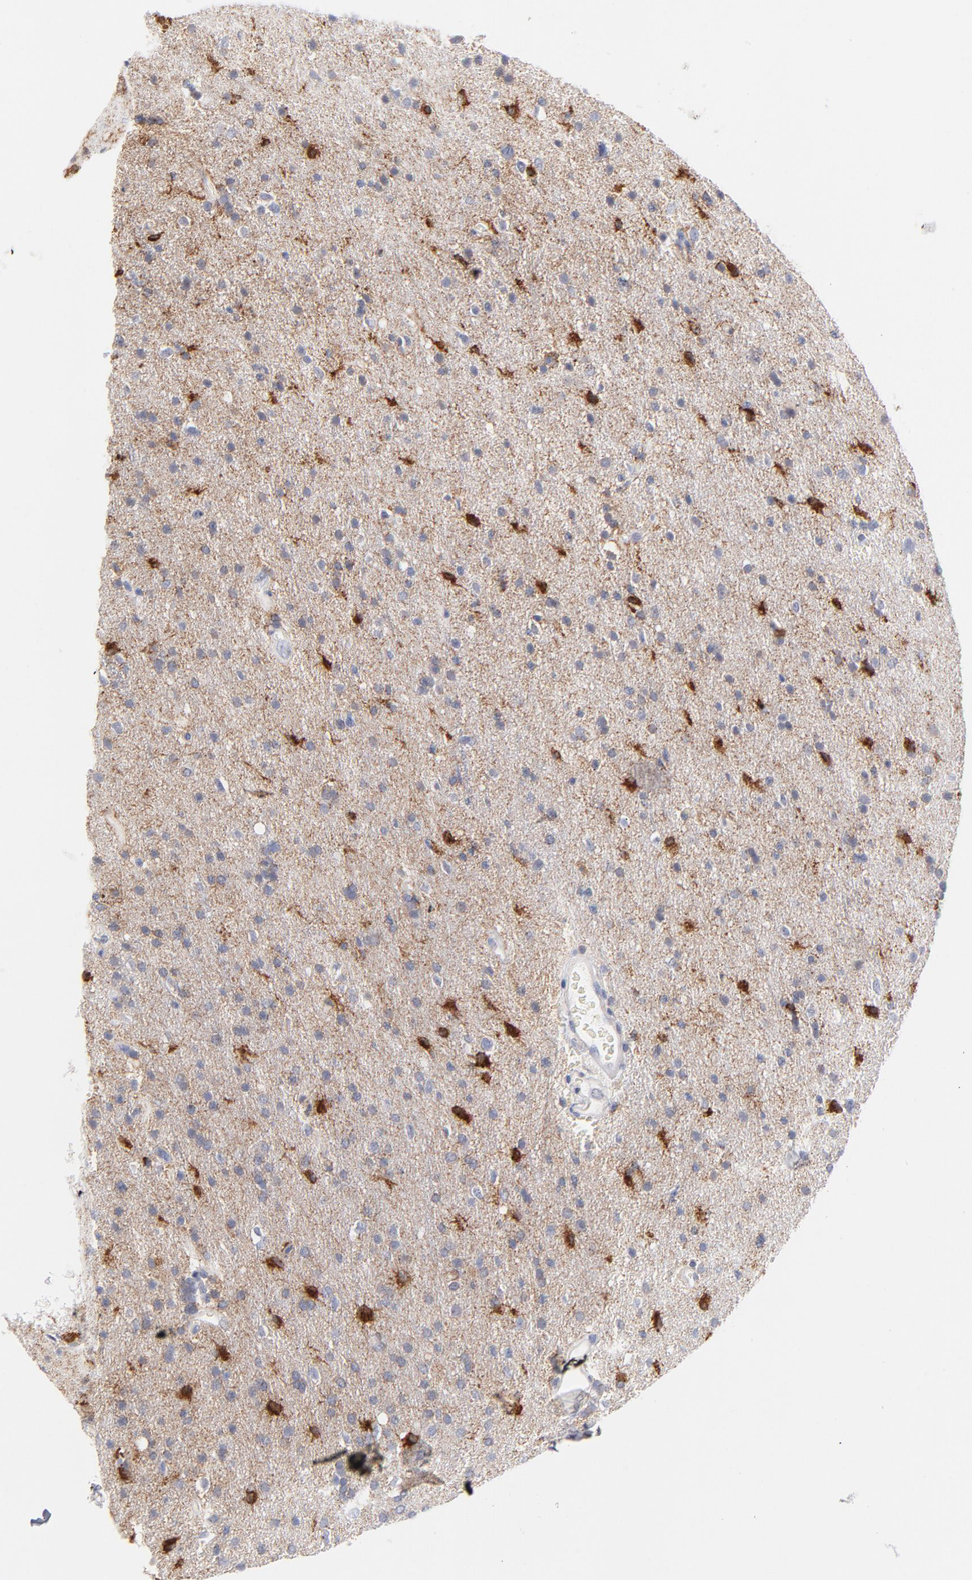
{"staining": {"intensity": "strong", "quantity": "<25%", "location": "cytoplasmic/membranous"}, "tissue": "glioma", "cell_type": "Tumor cells", "image_type": "cancer", "snomed": [{"axis": "morphology", "description": "Glioma, malignant, High grade"}, {"axis": "topography", "description": "Brain"}], "caption": "Protein staining reveals strong cytoplasmic/membranous positivity in about <25% of tumor cells in malignant high-grade glioma.", "gene": "MID1", "patient": {"sex": "male", "age": 33}}